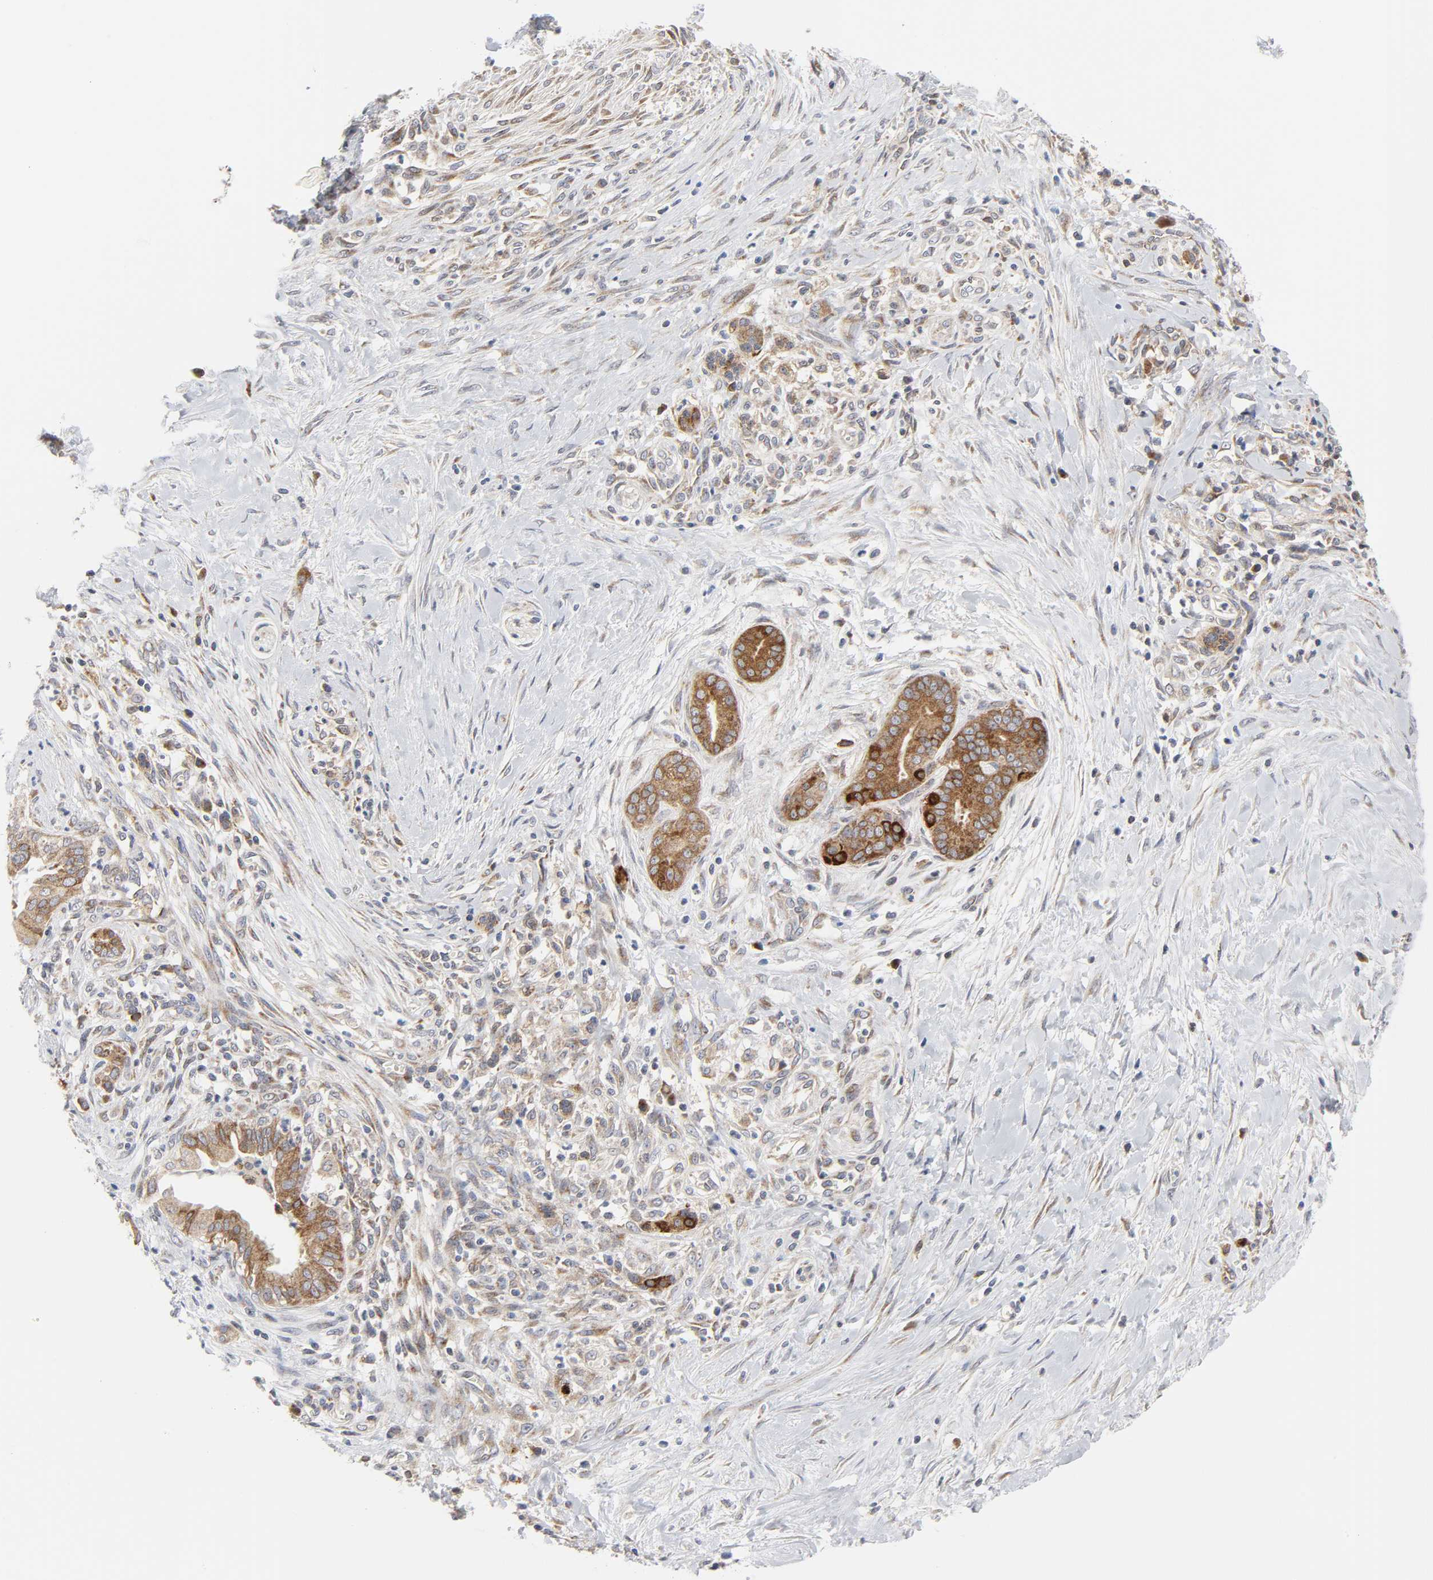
{"staining": {"intensity": "moderate", "quantity": ">75%", "location": "cytoplasmic/membranous"}, "tissue": "pancreatic cancer", "cell_type": "Tumor cells", "image_type": "cancer", "snomed": [{"axis": "morphology", "description": "Adenocarcinoma, NOS"}, {"axis": "topography", "description": "Pancreas"}], "caption": "Immunohistochemical staining of pancreatic cancer demonstrates moderate cytoplasmic/membranous protein expression in approximately >75% of tumor cells. (DAB IHC, brown staining for protein, blue staining for nuclei).", "gene": "BAX", "patient": {"sex": "male", "age": 59}}